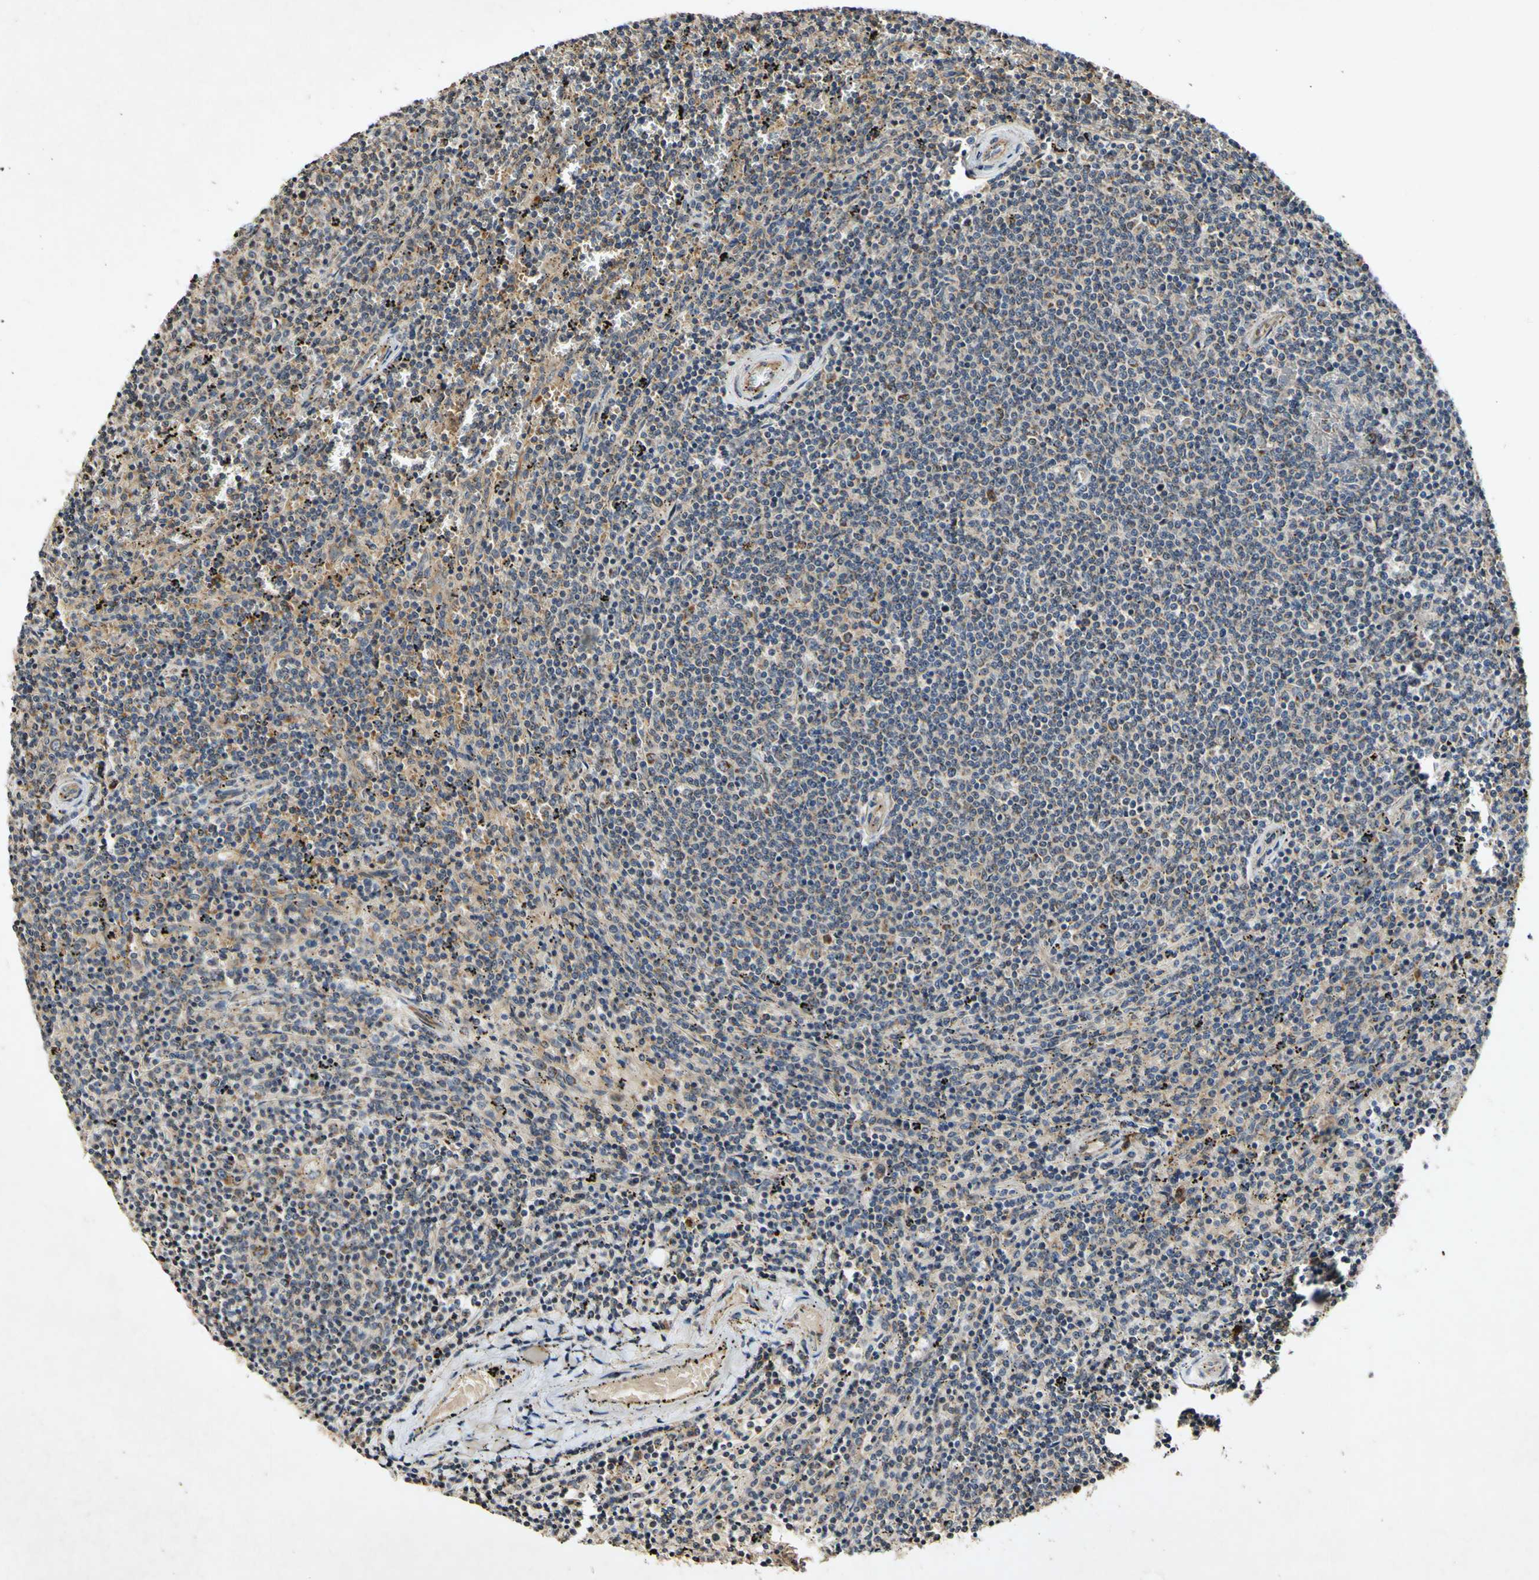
{"staining": {"intensity": "weak", "quantity": "25%-75%", "location": "cytoplasmic/membranous"}, "tissue": "lymphoma", "cell_type": "Tumor cells", "image_type": "cancer", "snomed": [{"axis": "morphology", "description": "Malignant lymphoma, non-Hodgkin's type, Low grade"}, {"axis": "topography", "description": "Spleen"}], "caption": "Lymphoma was stained to show a protein in brown. There is low levels of weak cytoplasmic/membranous expression in approximately 25%-75% of tumor cells.", "gene": "PLAT", "patient": {"sex": "female", "age": 50}}